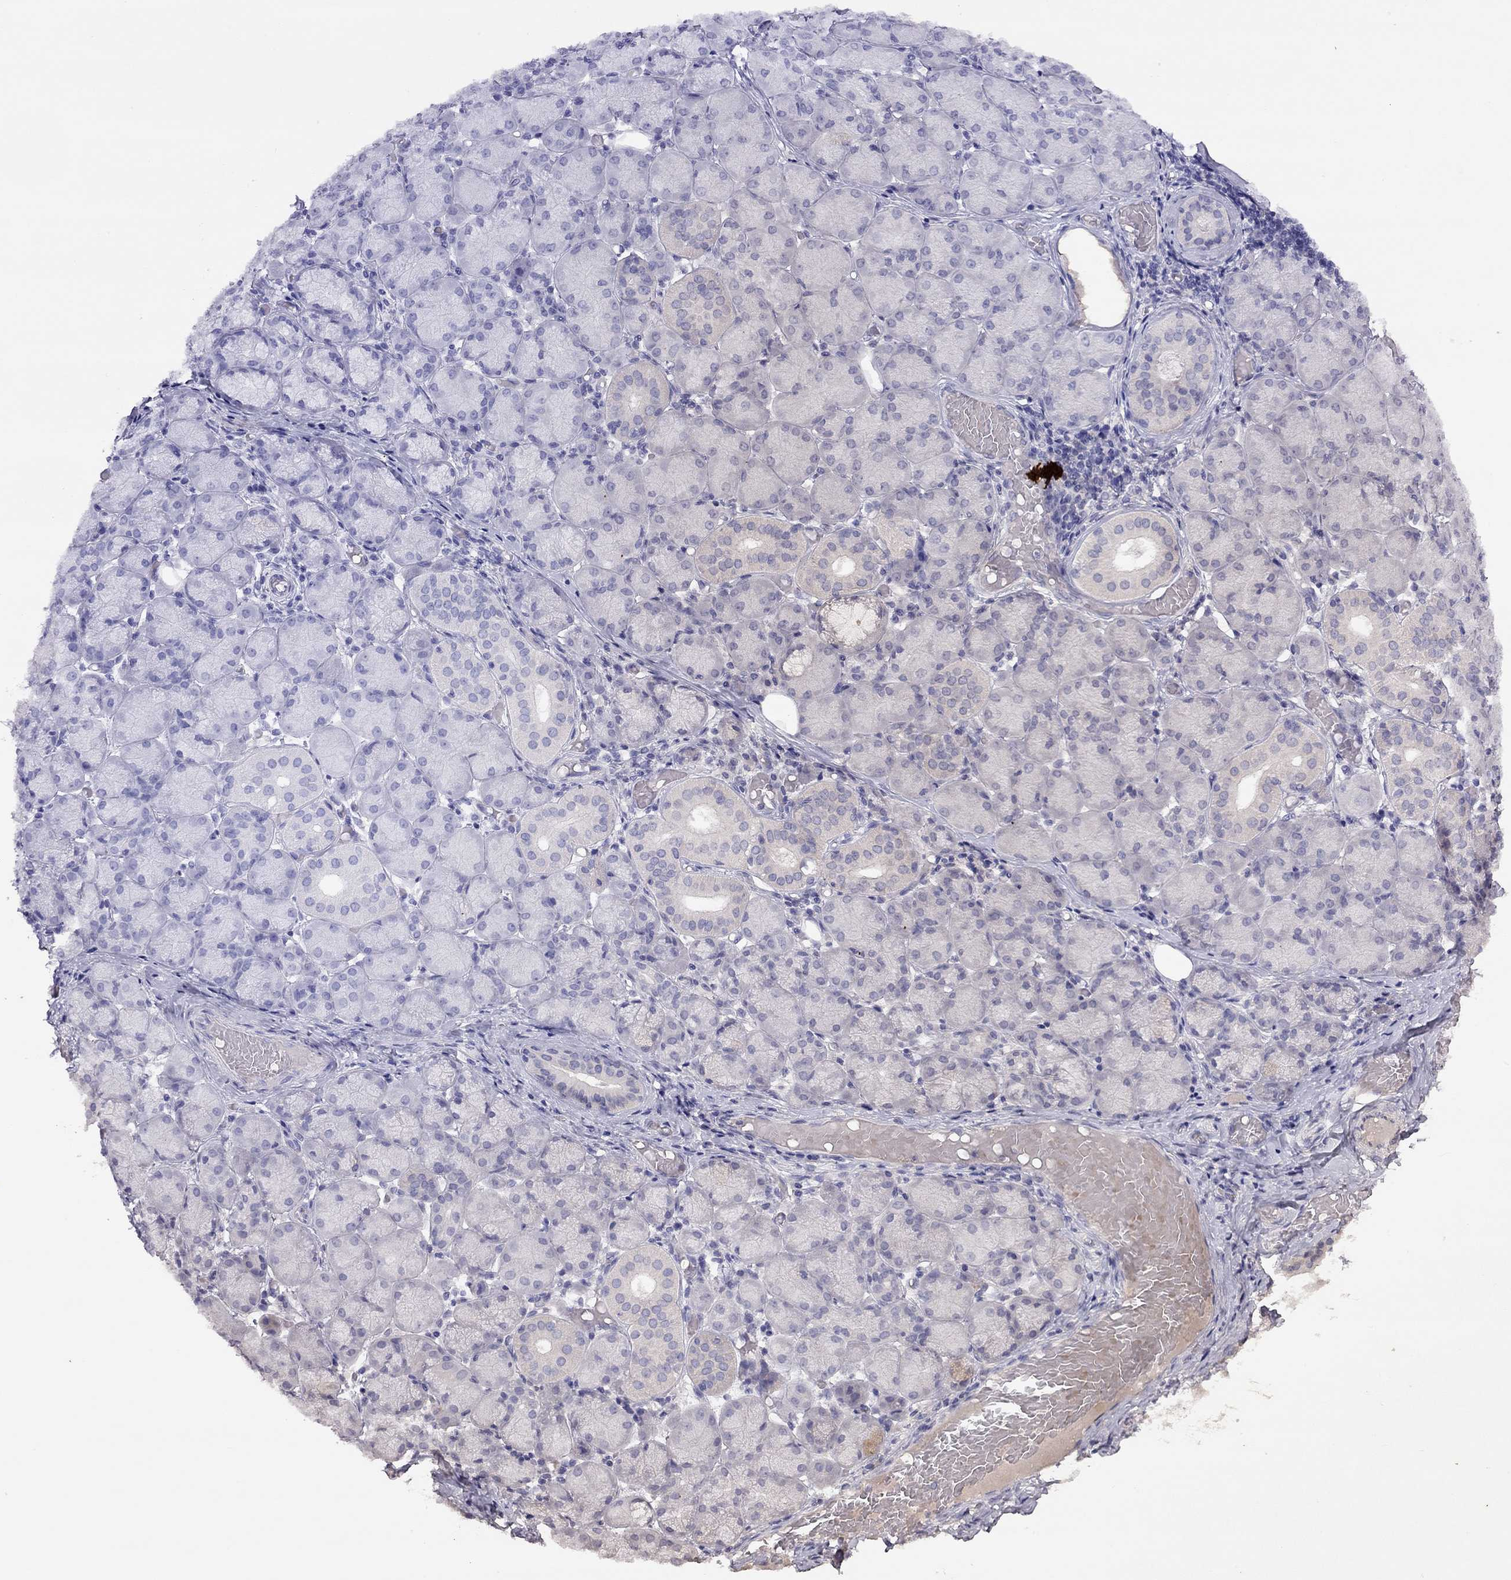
{"staining": {"intensity": "negative", "quantity": "none", "location": "none"}, "tissue": "salivary gland", "cell_type": "Glandular cells", "image_type": "normal", "snomed": [{"axis": "morphology", "description": "Normal tissue, NOS"}, {"axis": "topography", "description": "Salivary gland"}, {"axis": "topography", "description": "Peripheral nerve tissue"}], "caption": "The immunohistochemistry (IHC) image has no significant positivity in glandular cells of salivary gland.", "gene": "CPNE4", "patient": {"sex": "female", "age": 24}}